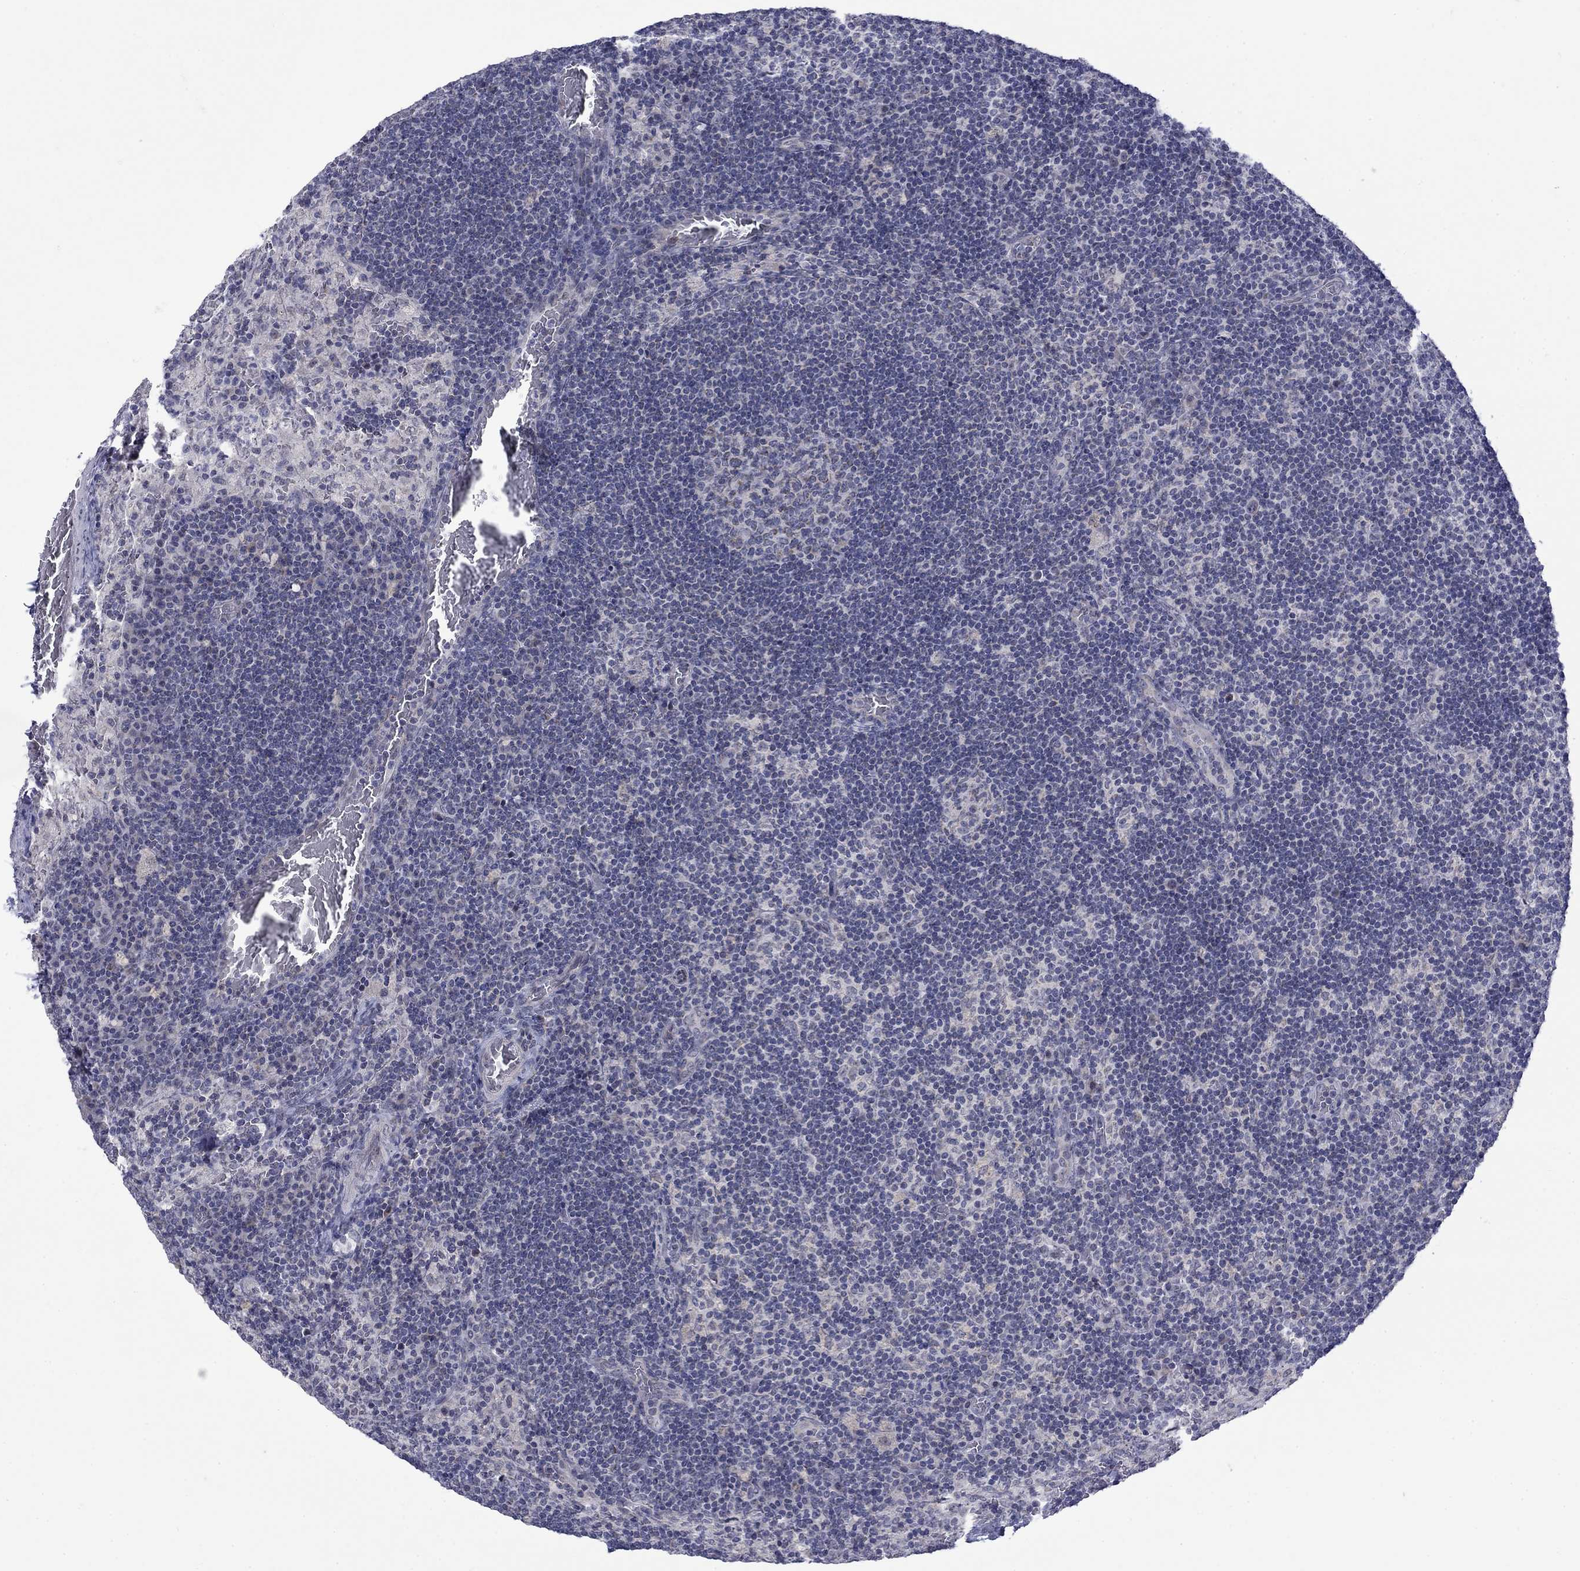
{"staining": {"intensity": "negative", "quantity": "none", "location": "none"}, "tissue": "lymph node", "cell_type": "Germinal center cells", "image_type": "normal", "snomed": [{"axis": "morphology", "description": "Normal tissue, NOS"}, {"axis": "topography", "description": "Lymph node"}], "caption": "DAB immunohistochemical staining of normal human lymph node exhibits no significant staining in germinal center cells. Nuclei are stained in blue.", "gene": "KCNJ16", "patient": {"sex": "male", "age": 63}}